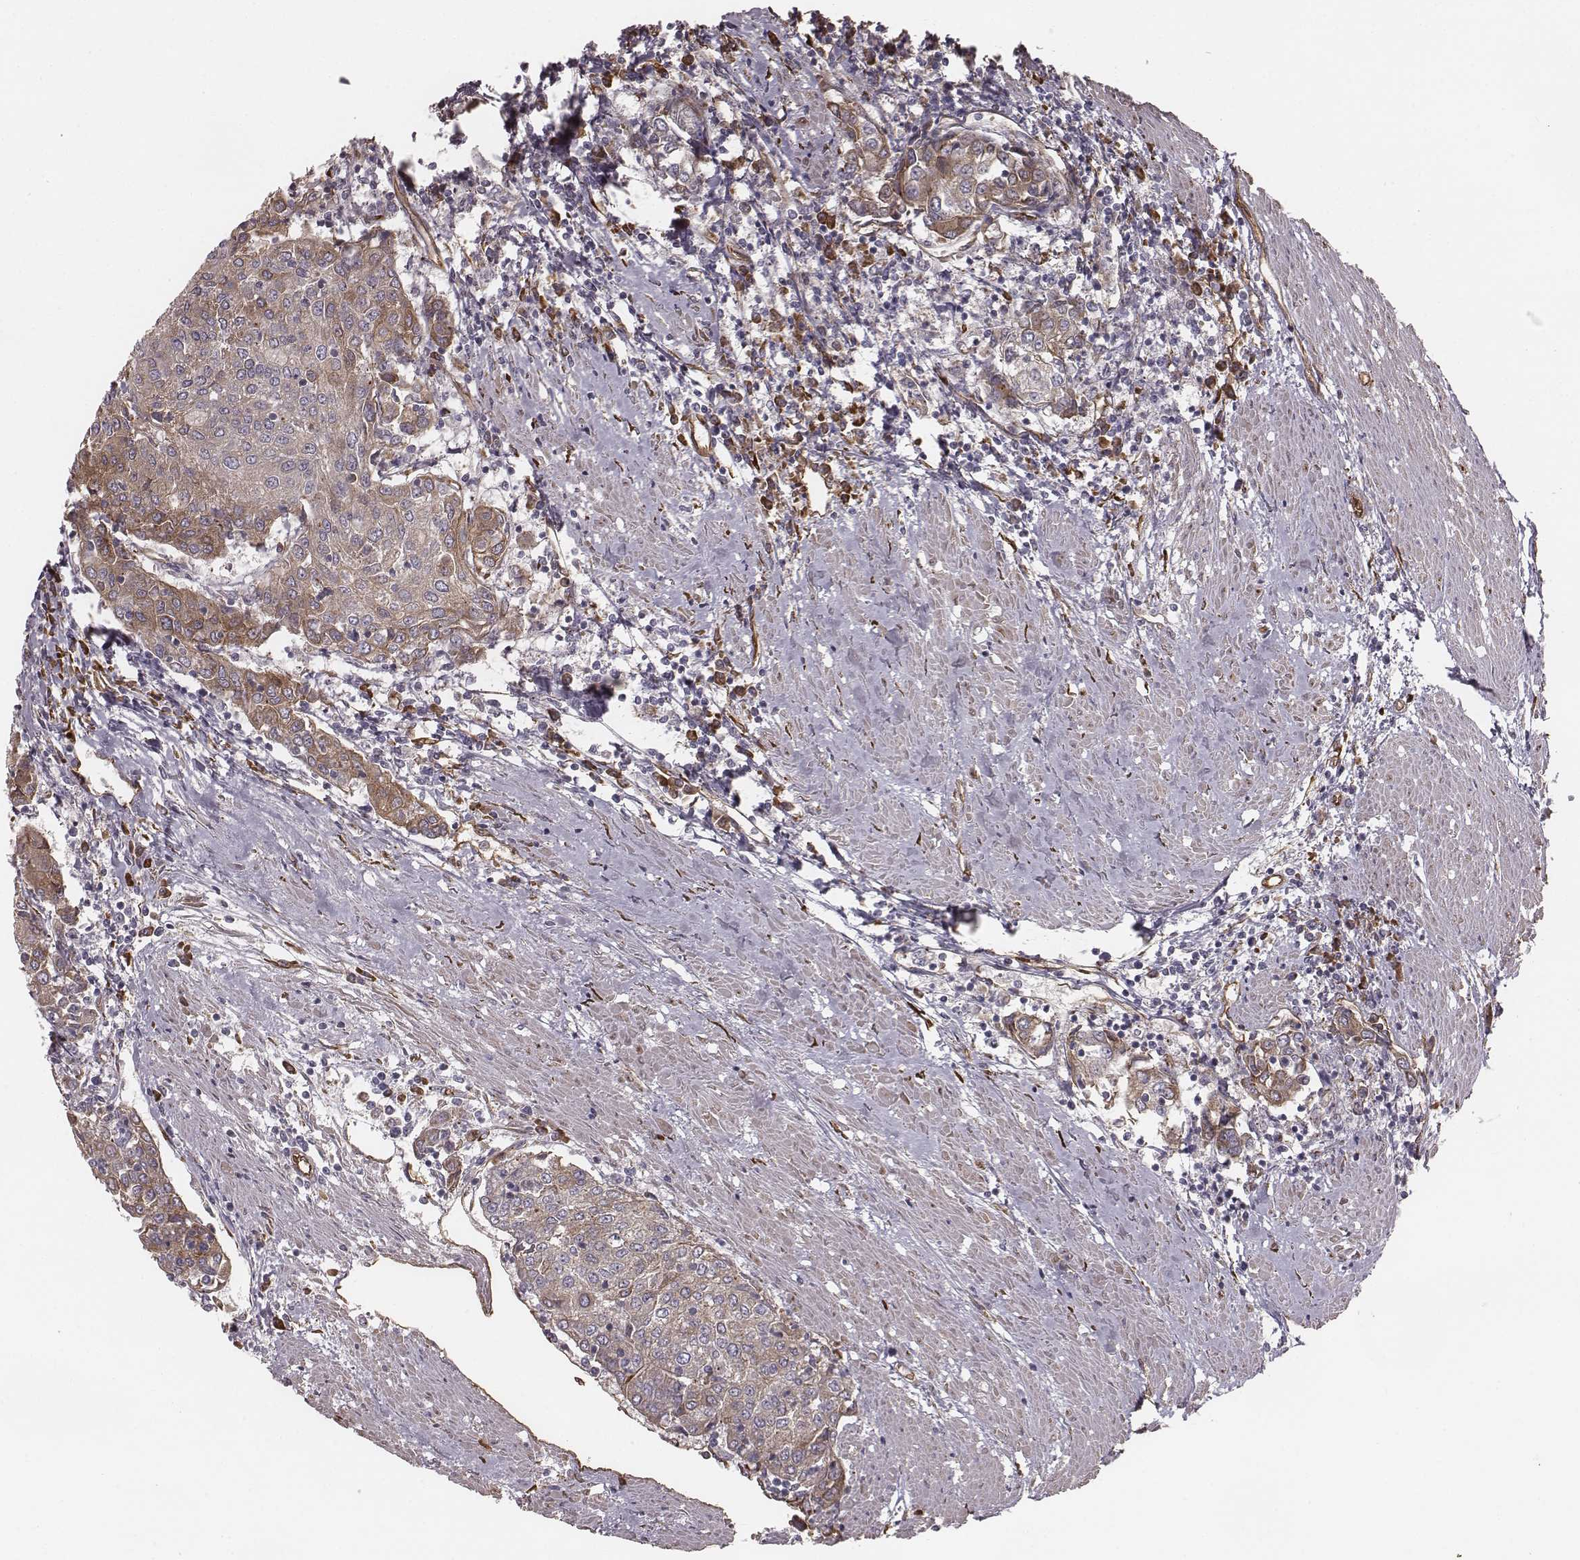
{"staining": {"intensity": "weak", "quantity": "25%-75%", "location": "cytoplasmic/membranous"}, "tissue": "urothelial cancer", "cell_type": "Tumor cells", "image_type": "cancer", "snomed": [{"axis": "morphology", "description": "Urothelial carcinoma, High grade"}, {"axis": "topography", "description": "Urinary bladder"}], "caption": "Weak cytoplasmic/membranous expression is appreciated in about 25%-75% of tumor cells in urothelial cancer. The staining is performed using DAB brown chromogen to label protein expression. The nuclei are counter-stained blue using hematoxylin.", "gene": "PALMD", "patient": {"sex": "female", "age": 85}}